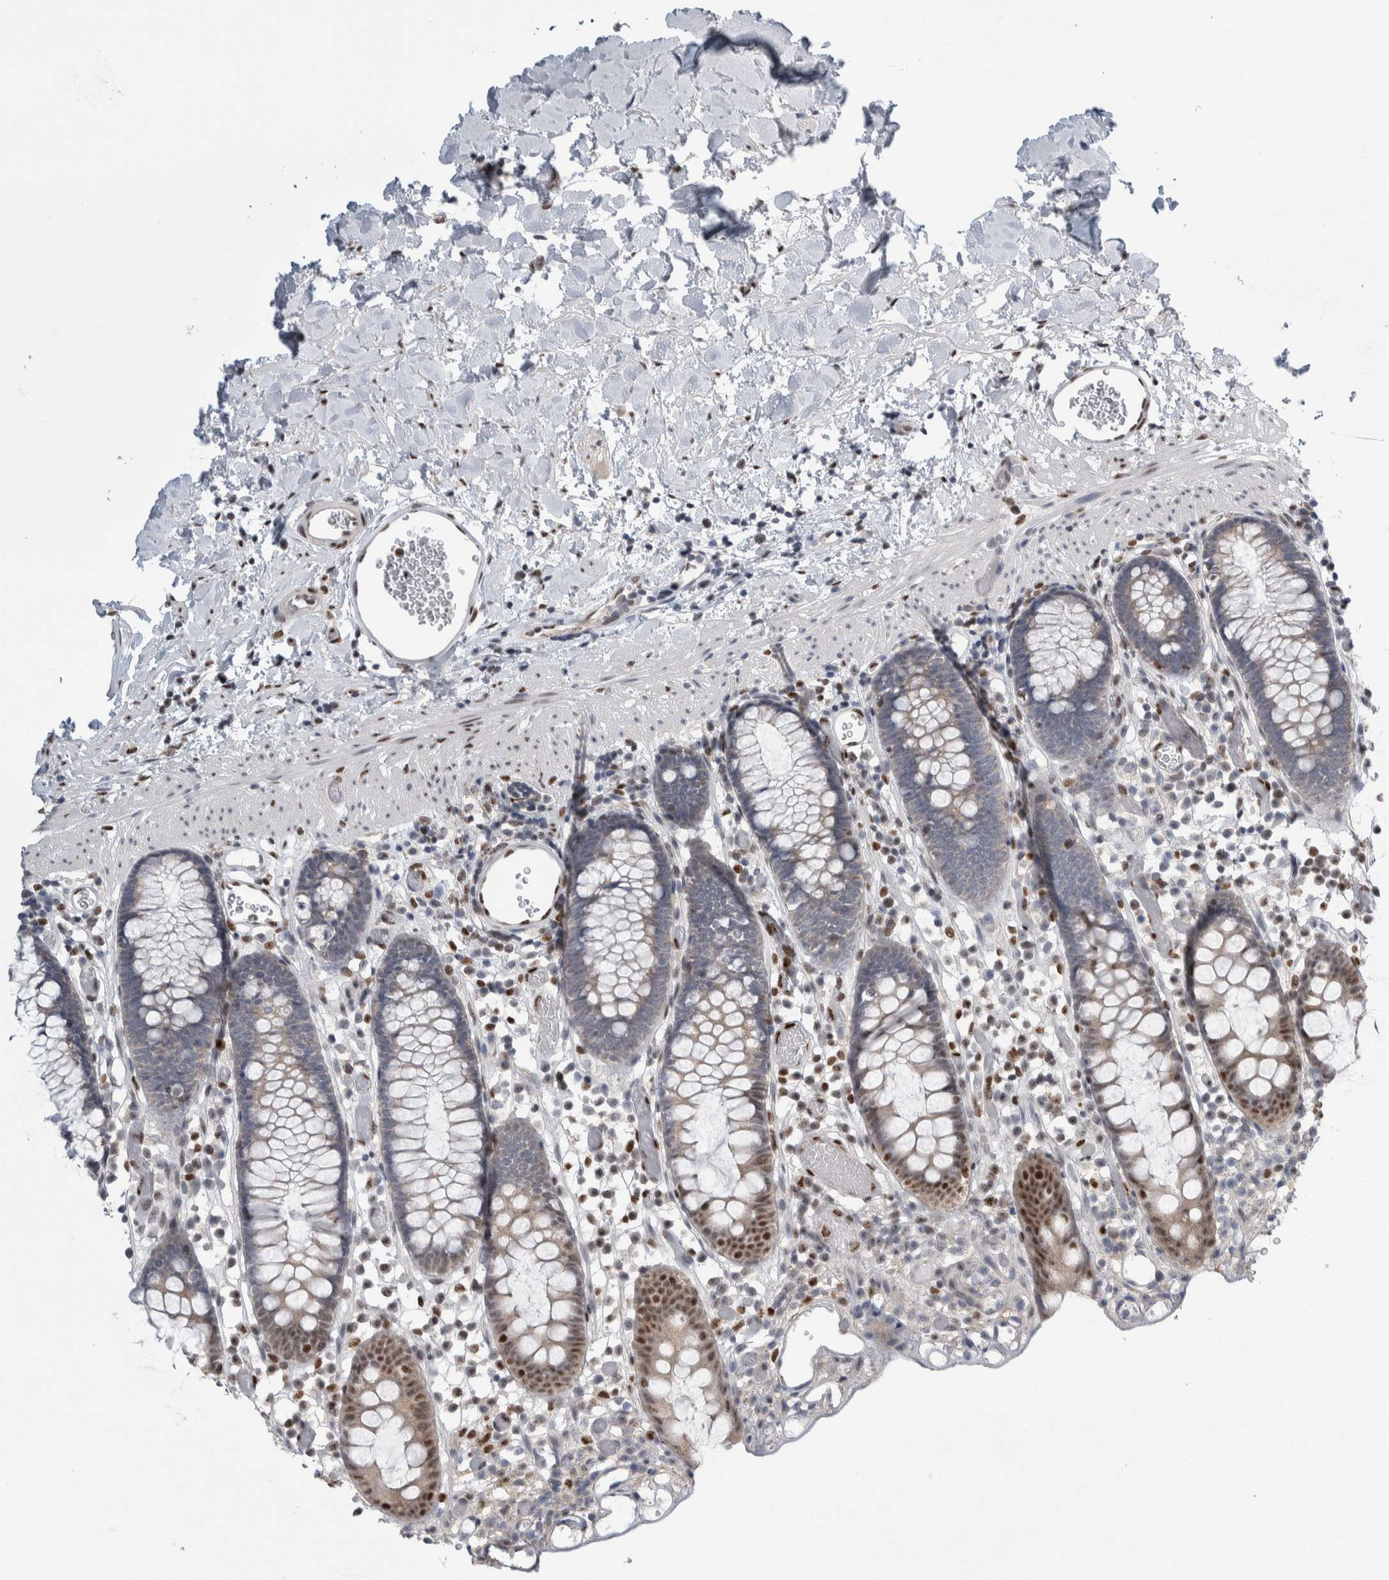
{"staining": {"intensity": "moderate", "quantity": ">75%", "location": "nuclear"}, "tissue": "colon", "cell_type": "Endothelial cells", "image_type": "normal", "snomed": [{"axis": "morphology", "description": "Normal tissue, NOS"}, {"axis": "topography", "description": "Colon"}], "caption": "Immunohistochemical staining of normal human colon demonstrates moderate nuclear protein staining in about >75% of endothelial cells.", "gene": "TAX1BP1", "patient": {"sex": "male", "age": 14}}